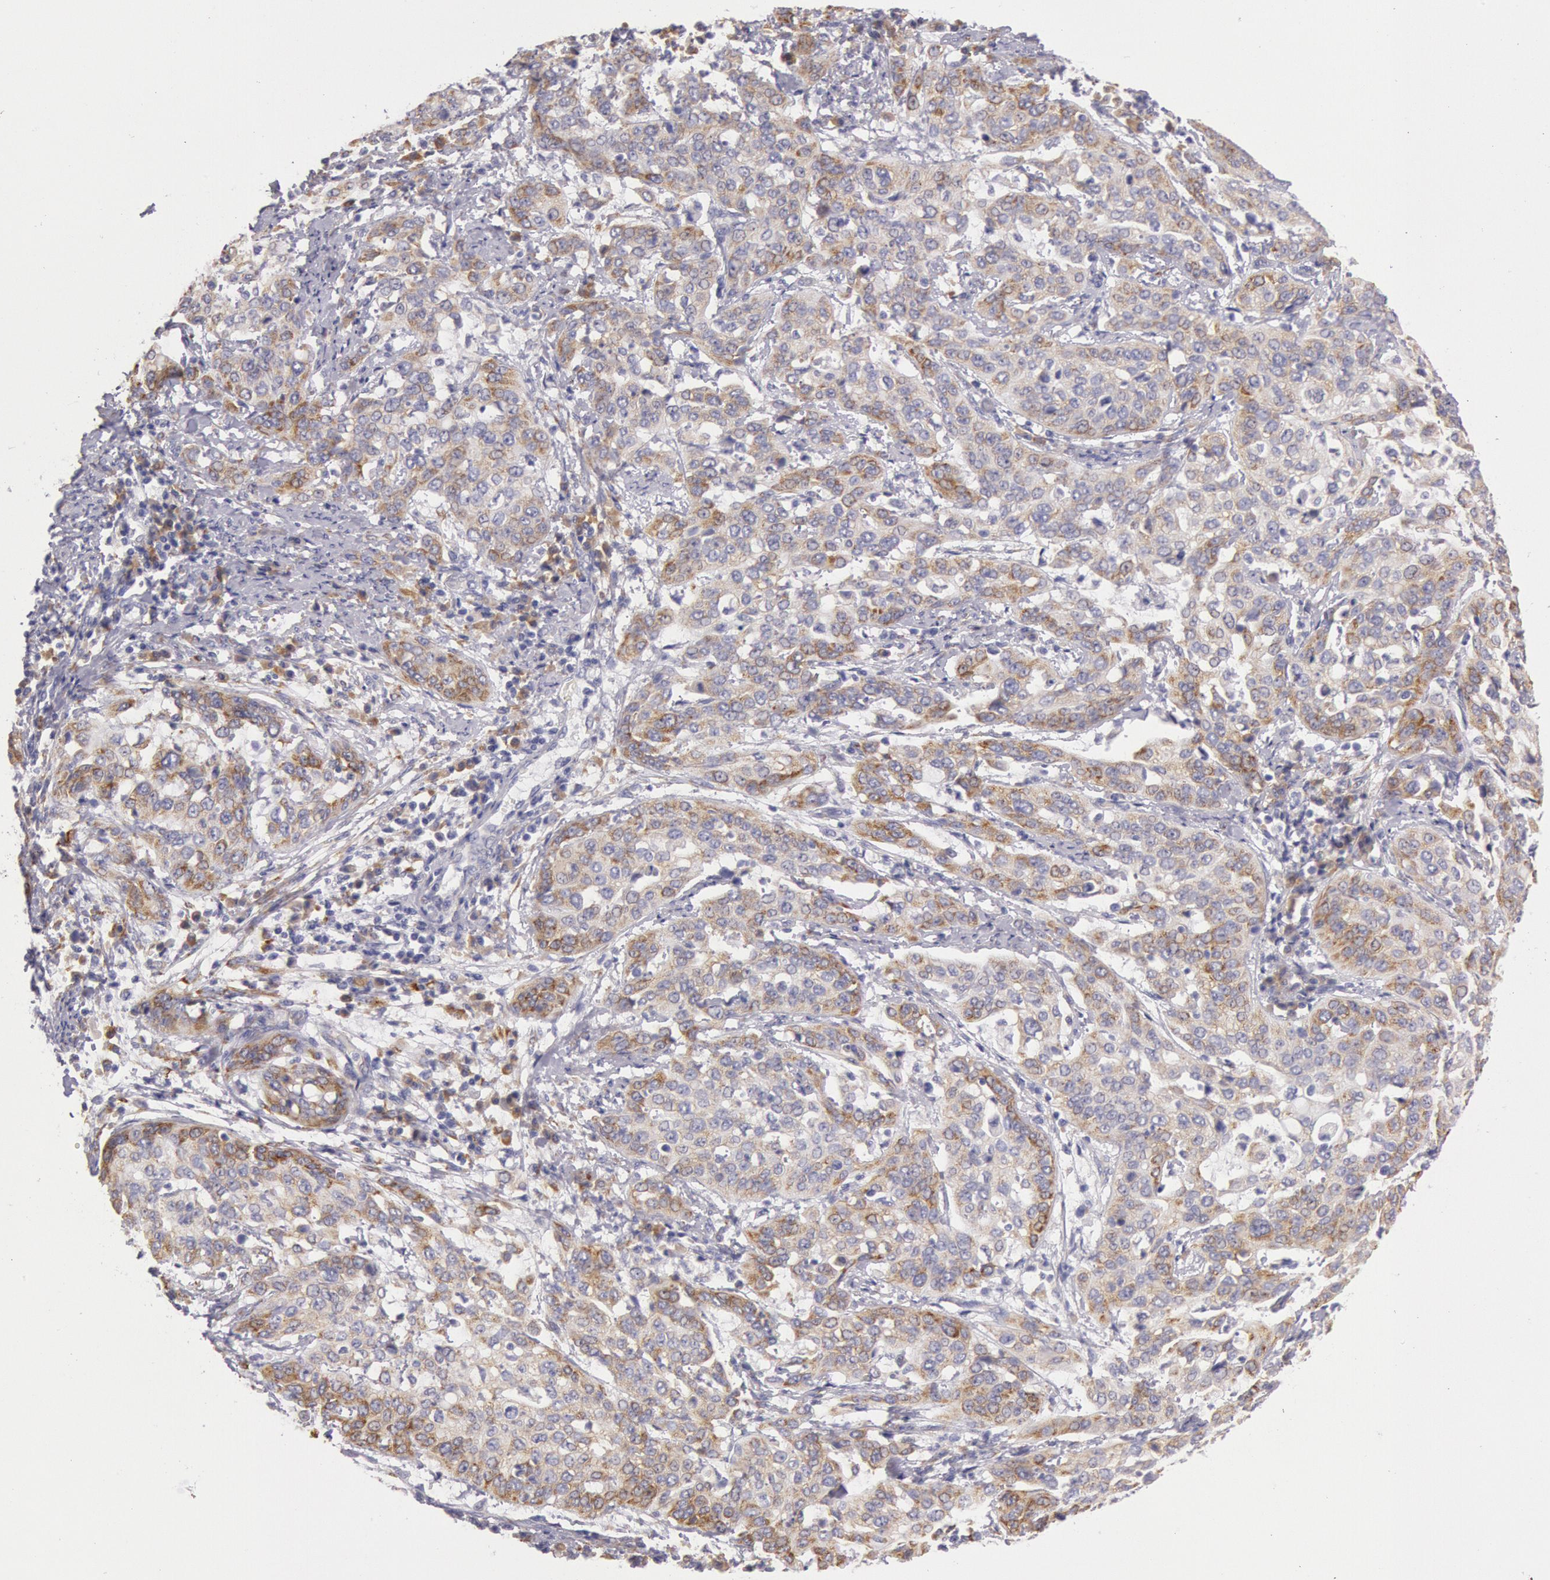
{"staining": {"intensity": "weak", "quantity": ">75%", "location": "cytoplasmic/membranous"}, "tissue": "cervical cancer", "cell_type": "Tumor cells", "image_type": "cancer", "snomed": [{"axis": "morphology", "description": "Squamous cell carcinoma, NOS"}, {"axis": "topography", "description": "Cervix"}], "caption": "Cervical cancer (squamous cell carcinoma) stained with DAB (3,3'-diaminobenzidine) IHC displays low levels of weak cytoplasmic/membranous expression in approximately >75% of tumor cells.", "gene": "CIDEB", "patient": {"sex": "female", "age": 41}}